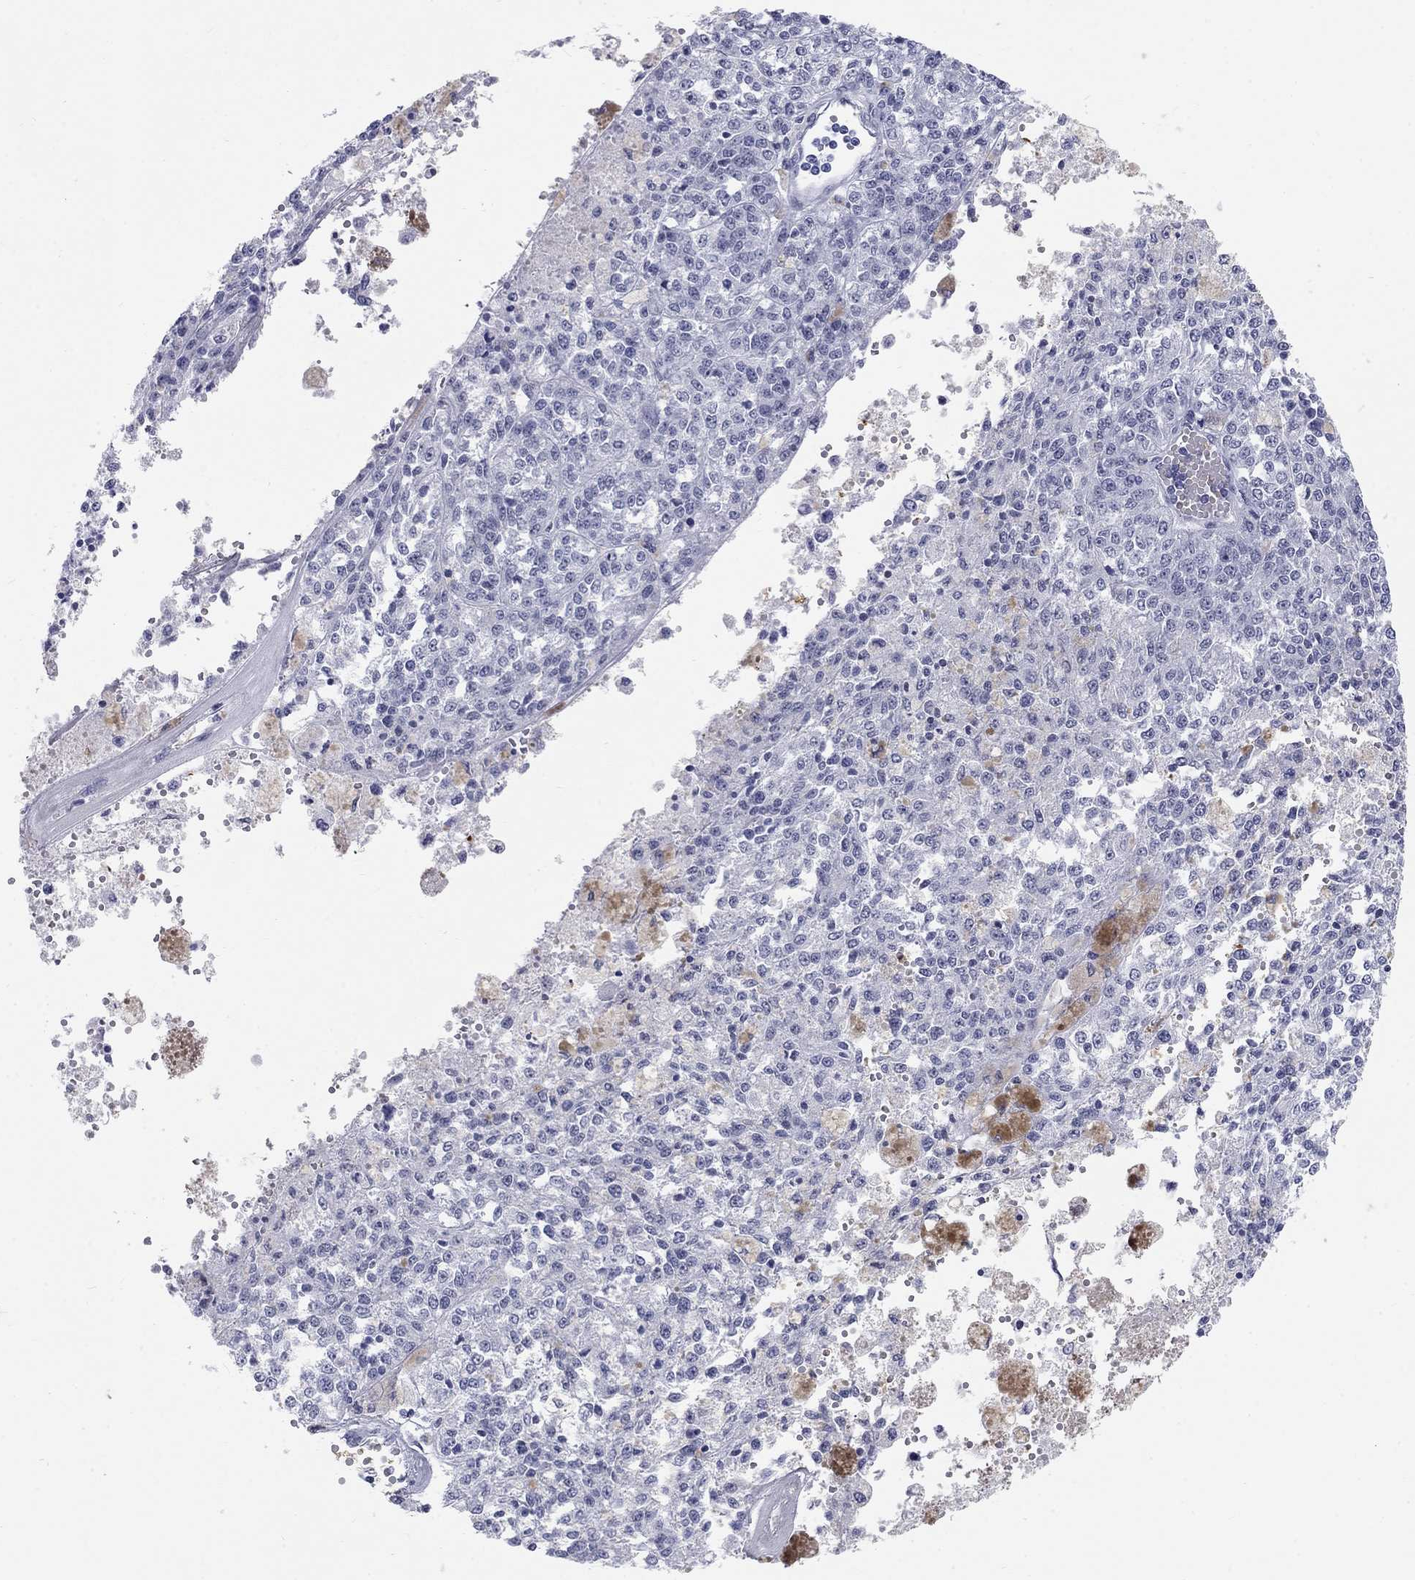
{"staining": {"intensity": "negative", "quantity": "none", "location": "none"}, "tissue": "melanoma", "cell_type": "Tumor cells", "image_type": "cancer", "snomed": [{"axis": "morphology", "description": "Malignant melanoma, Metastatic site"}, {"axis": "topography", "description": "Lymph node"}], "caption": "High power microscopy micrograph of an immunohistochemistry (IHC) micrograph of melanoma, revealing no significant expression in tumor cells.", "gene": "DMTN", "patient": {"sex": "female", "age": 64}}